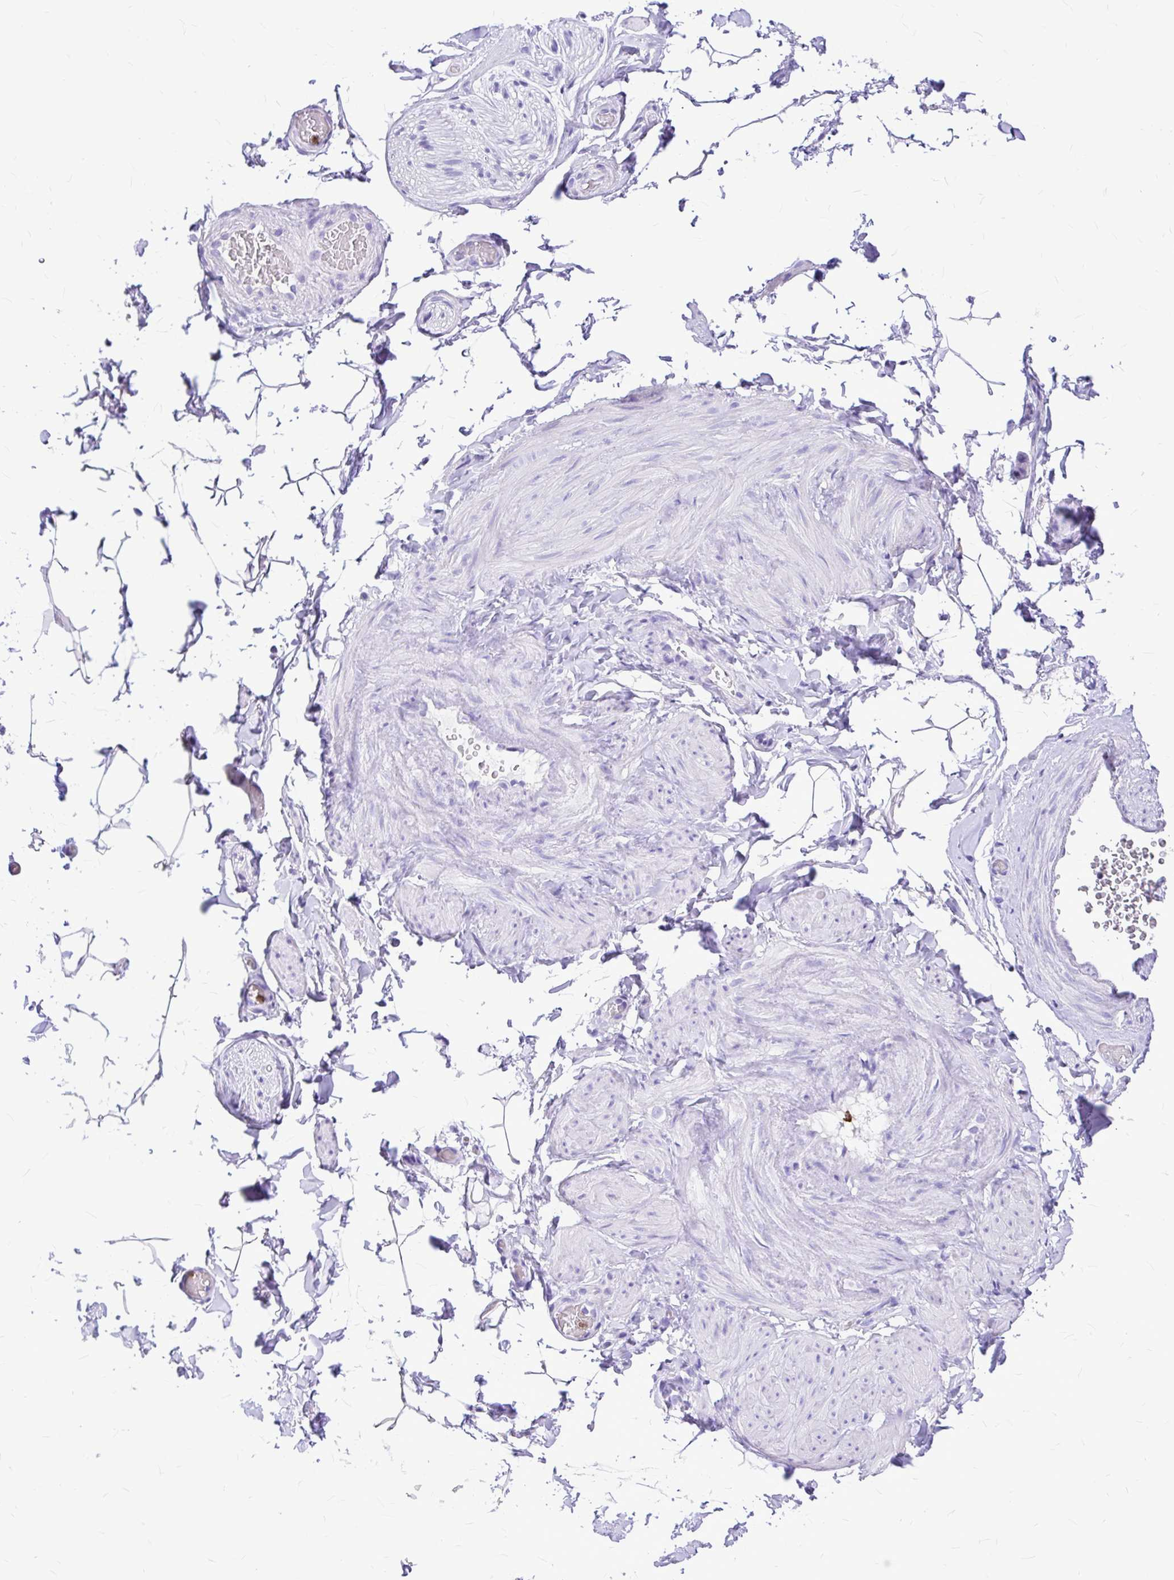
{"staining": {"intensity": "negative", "quantity": "none", "location": "none"}, "tissue": "adipose tissue", "cell_type": "Adipocytes", "image_type": "normal", "snomed": [{"axis": "morphology", "description": "Normal tissue, NOS"}, {"axis": "topography", "description": "Epididymis"}, {"axis": "topography", "description": "Peripheral nerve tissue"}], "caption": "Immunohistochemistry (IHC) of benign adipose tissue reveals no positivity in adipocytes.", "gene": "CLEC1B", "patient": {"sex": "male", "age": 32}}